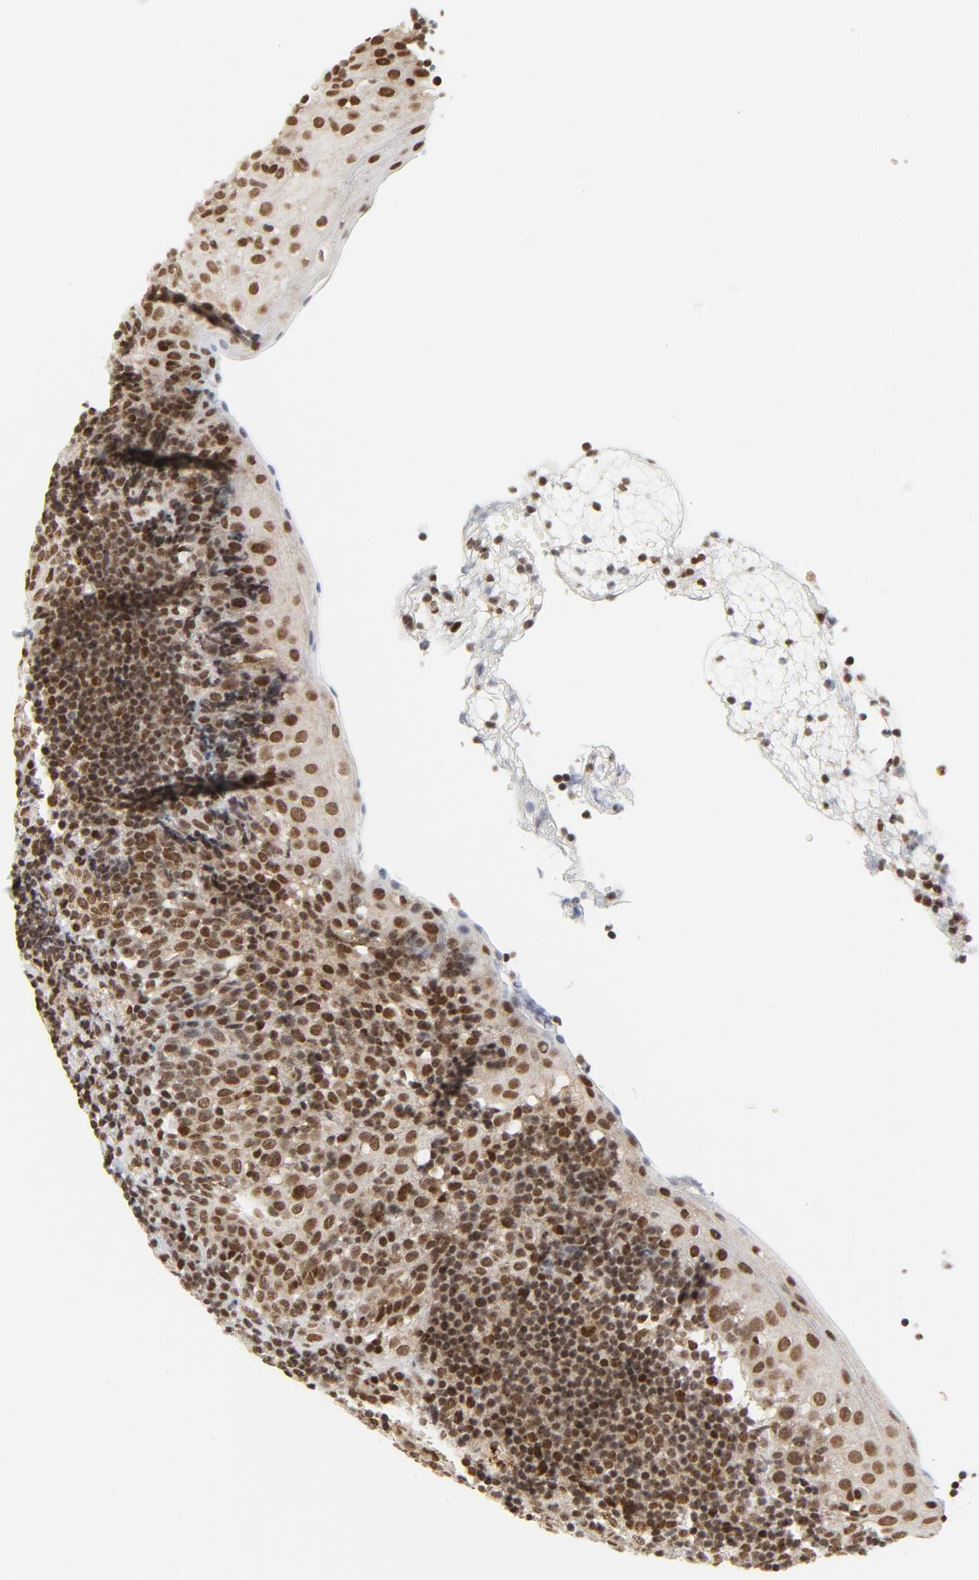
{"staining": {"intensity": "strong", "quantity": ">75%", "location": "nuclear"}, "tissue": "tonsil", "cell_type": "Germinal center cells", "image_type": "normal", "snomed": [{"axis": "morphology", "description": "Normal tissue, NOS"}, {"axis": "topography", "description": "Tonsil"}], "caption": "About >75% of germinal center cells in unremarkable tonsil show strong nuclear protein staining as visualized by brown immunohistochemical staining.", "gene": "ERCC1", "patient": {"sex": "female", "age": 40}}